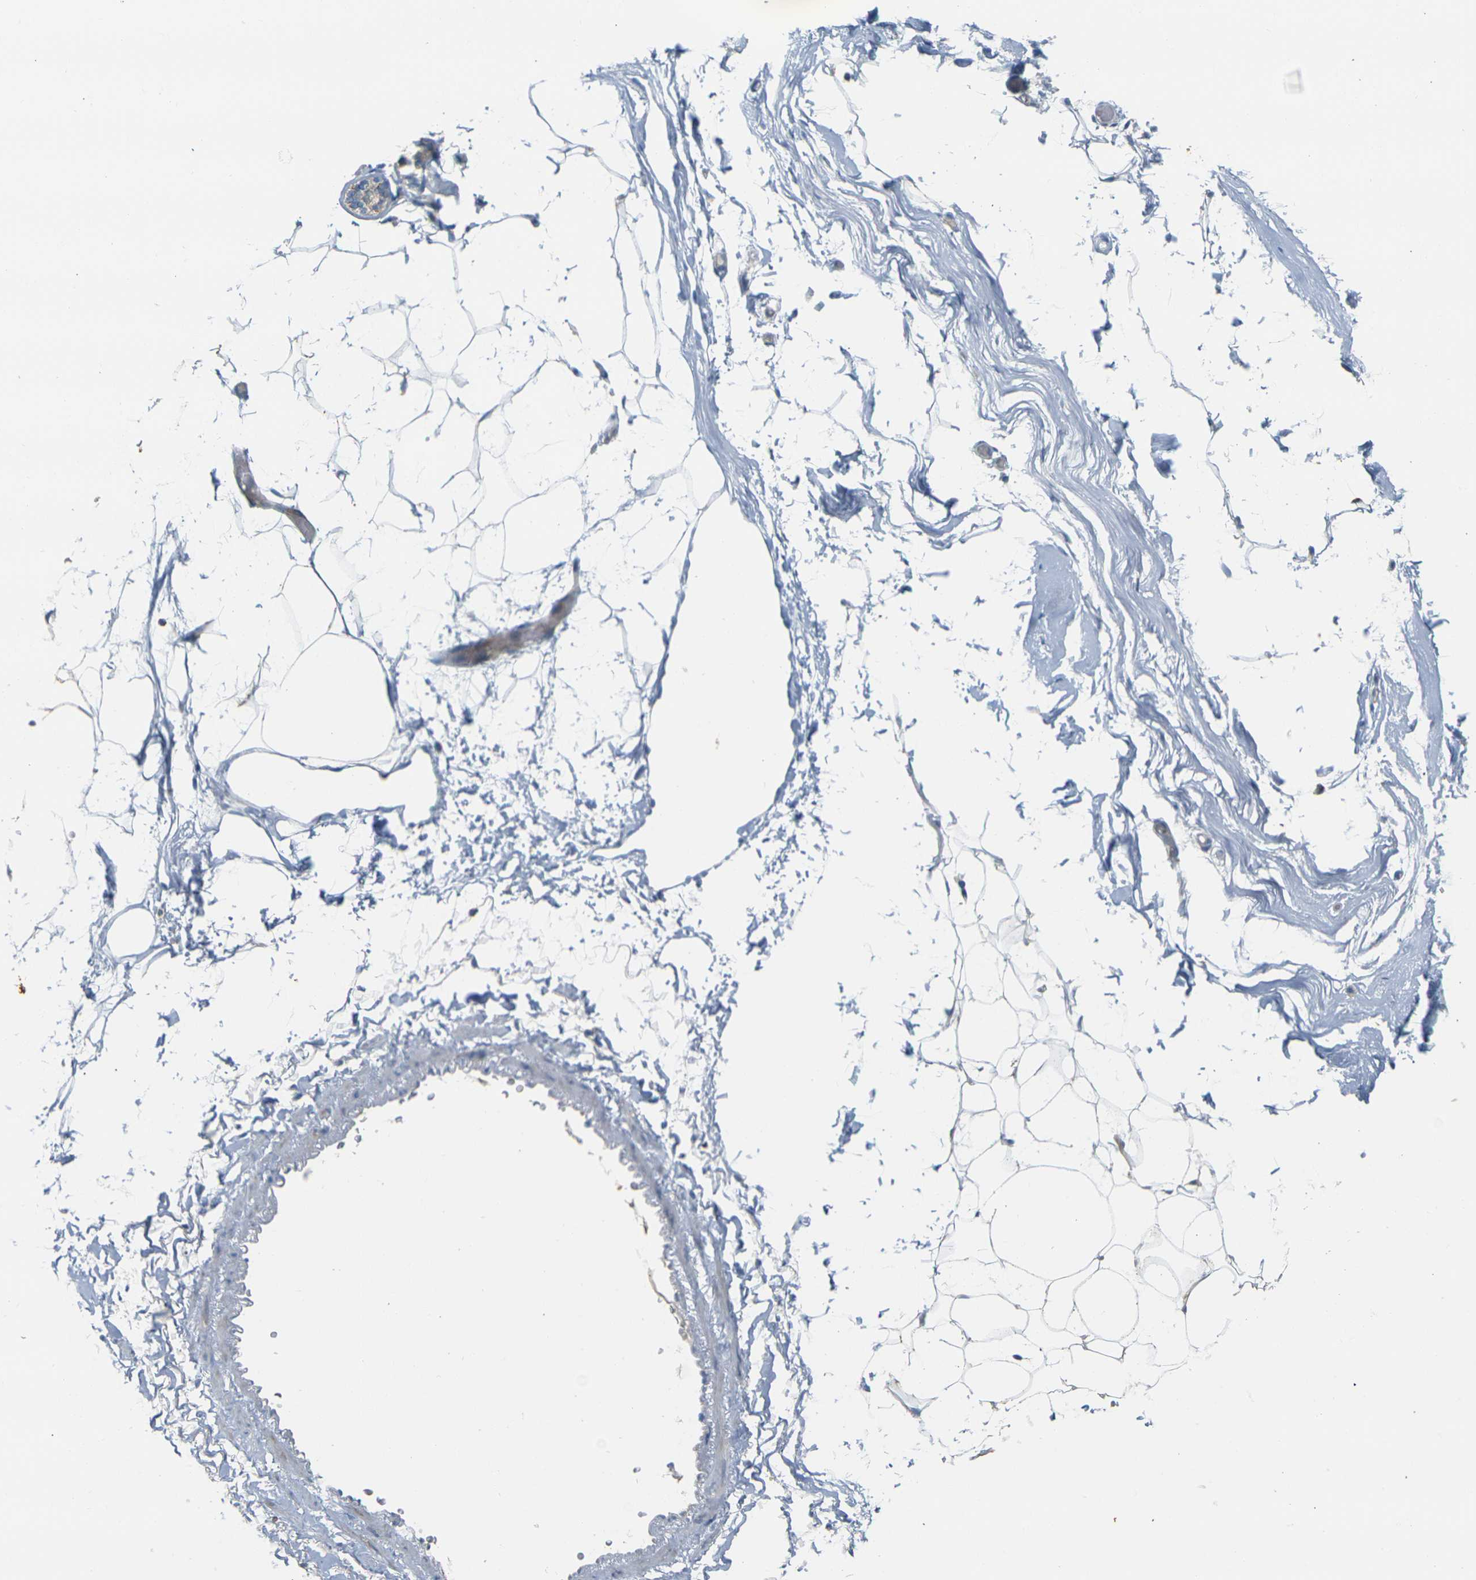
{"staining": {"intensity": "negative", "quantity": "none", "location": "none"}, "tissue": "adipose tissue", "cell_type": "Adipocytes", "image_type": "normal", "snomed": [{"axis": "morphology", "description": "Normal tissue, NOS"}, {"axis": "topography", "description": "Breast"}, {"axis": "topography", "description": "Soft tissue"}], "caption": "A high-resolution photomicrograph shows immunohistochemistry (IHC) staining of unremarkable adipose tissue, which demonstrates no significant positivity in adipocytes. (IHC, brightfield microscopy, high magnification).", "gene": "PARD6B", "patient": {"sex": "female", "age": 75}}